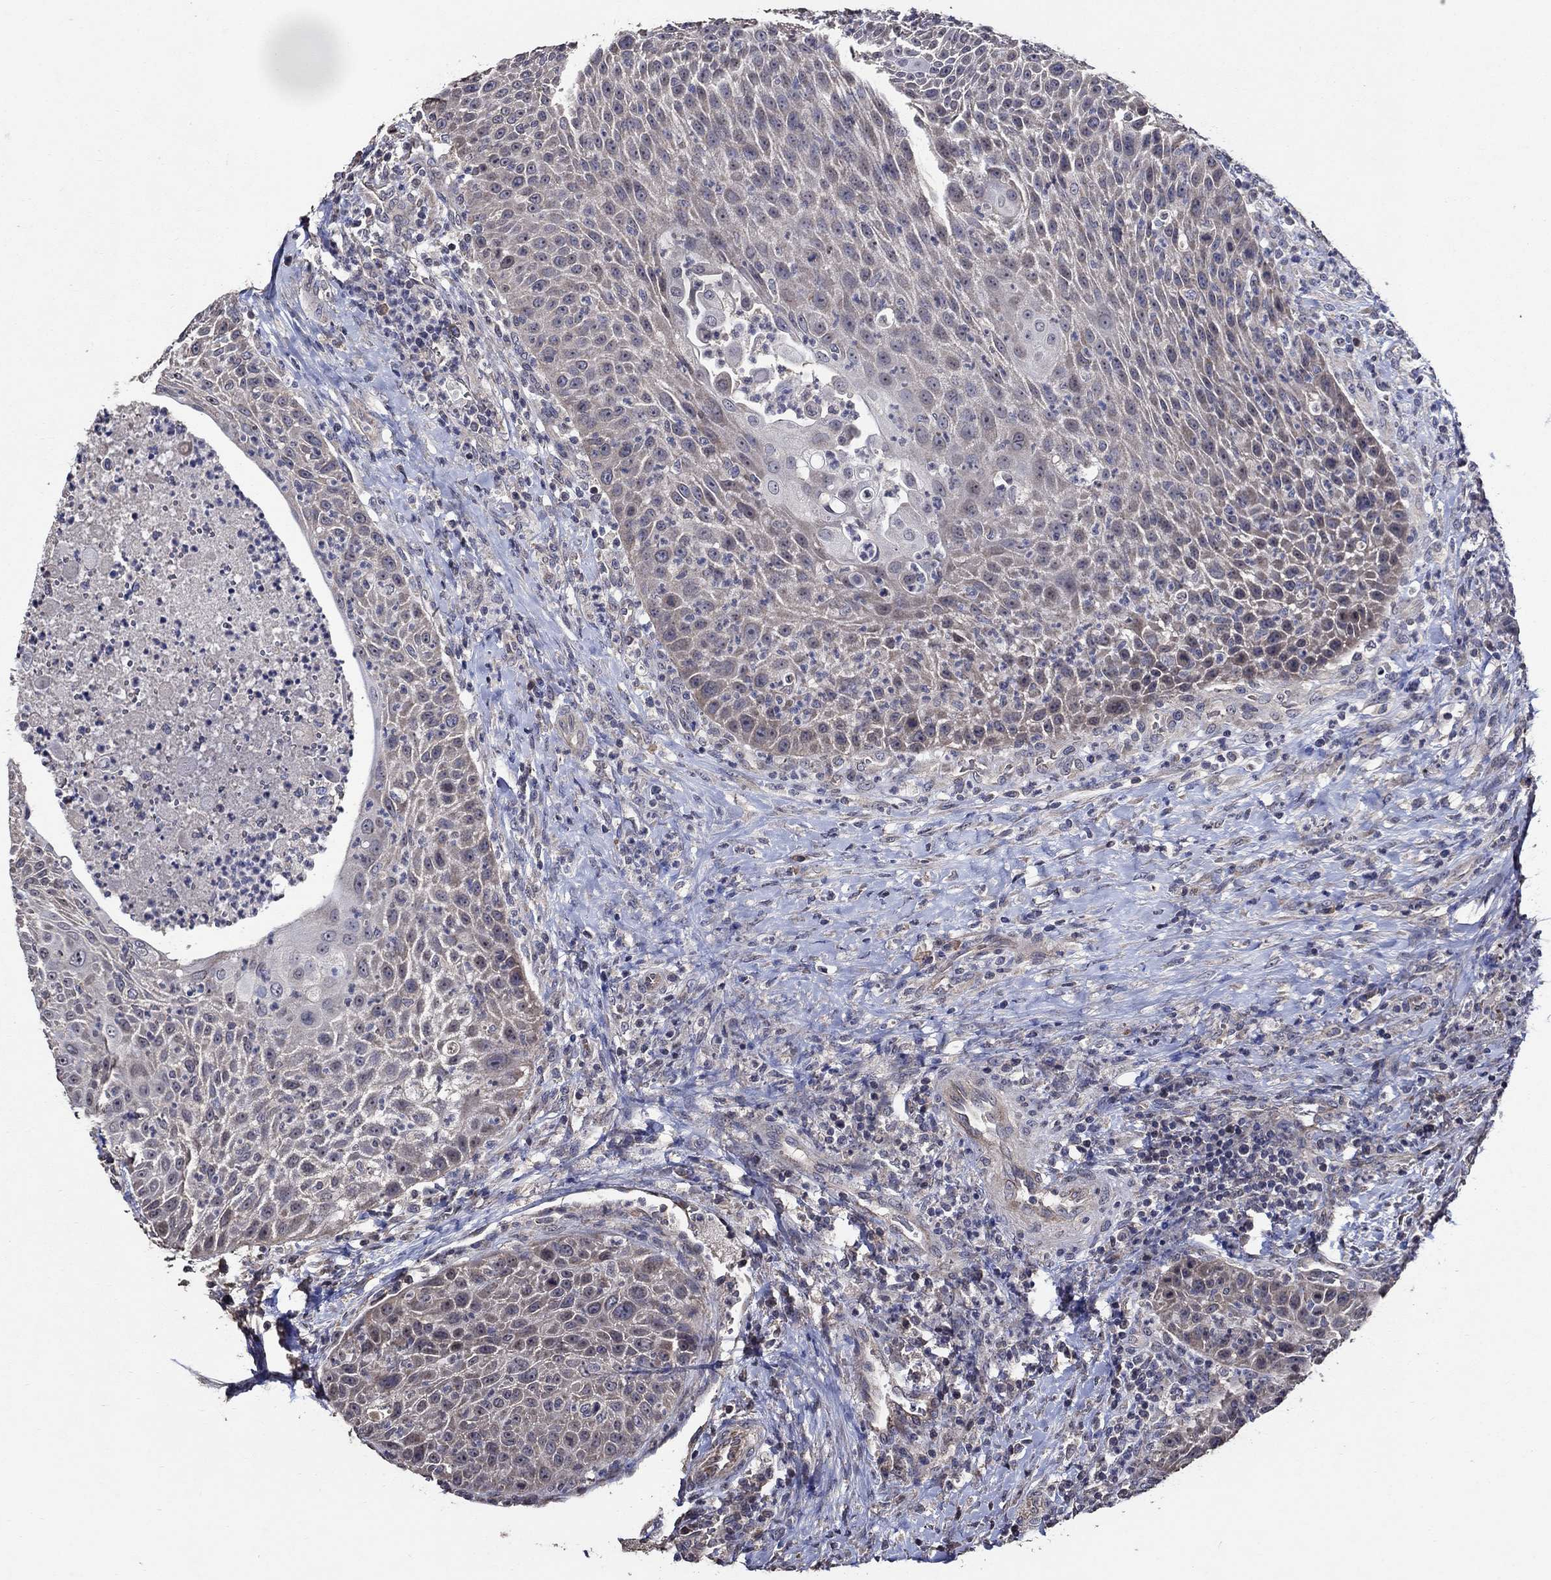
{"staining": {"intensity": "weak", "quantity": "25%-75%", "location": "cytoplasmic/membranous"}, "tissue": "head and neck cancer", "cell_type": "Tumor cells", "image_type": "cancer", "snomed": [{"axis": "morphology", "description": "Squamous cell carcinoma, NOS"}, {"axis": "topography", "description": "Head-Neck"}], "caption": "There is low levels of weak cytoplasmic/membranous expression in tumor cells of head and neck cancer, as demonstrated by immunohistochemical staining (brown color).", "gene": "HAP1", "patient": {"sex": "male", "age": 69}}